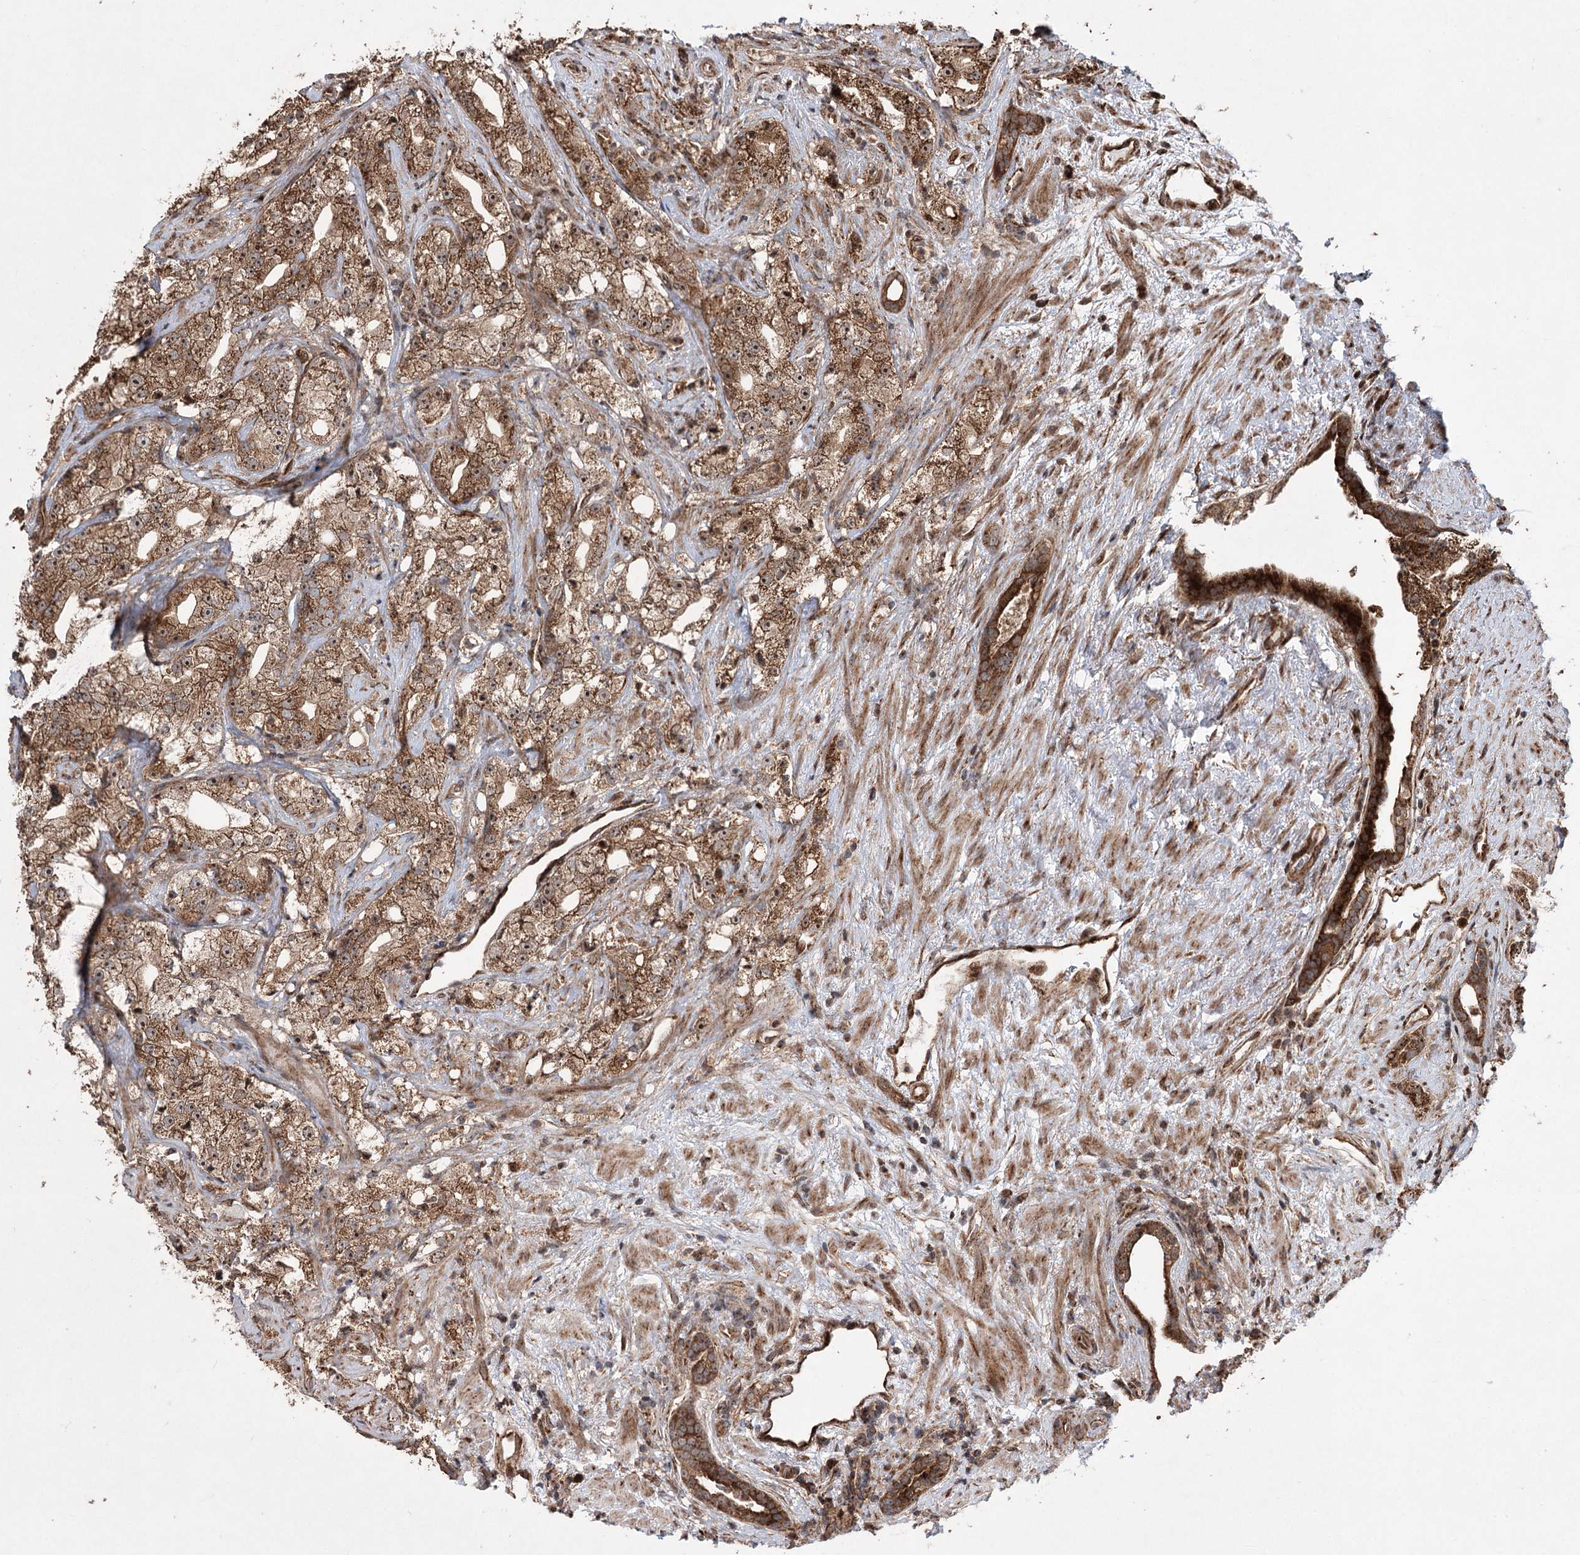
{"staining": {"intensity": "moderate", "quantity": ">75%", "location": "cytoplasmic/membranous,nuclear"}, "tissue": "prostate cancer", "cell_type": "Tumor cells", "image_type": "cancer", "snomed": [{"axis": "morphology", "description": "Adenocarcinoma, High grade"}, {"axis": "topography", "description": "Prostate"}], "caption": "Adenocarcinoma (high-grade) (prostate) stained with a brown dye reveals moderate cytoplasmic/membranous and nuclear positive expression in about >75% of tumor cells.", "gene": "SERINC5", "patient": {"sex": "male", "age": 64}}